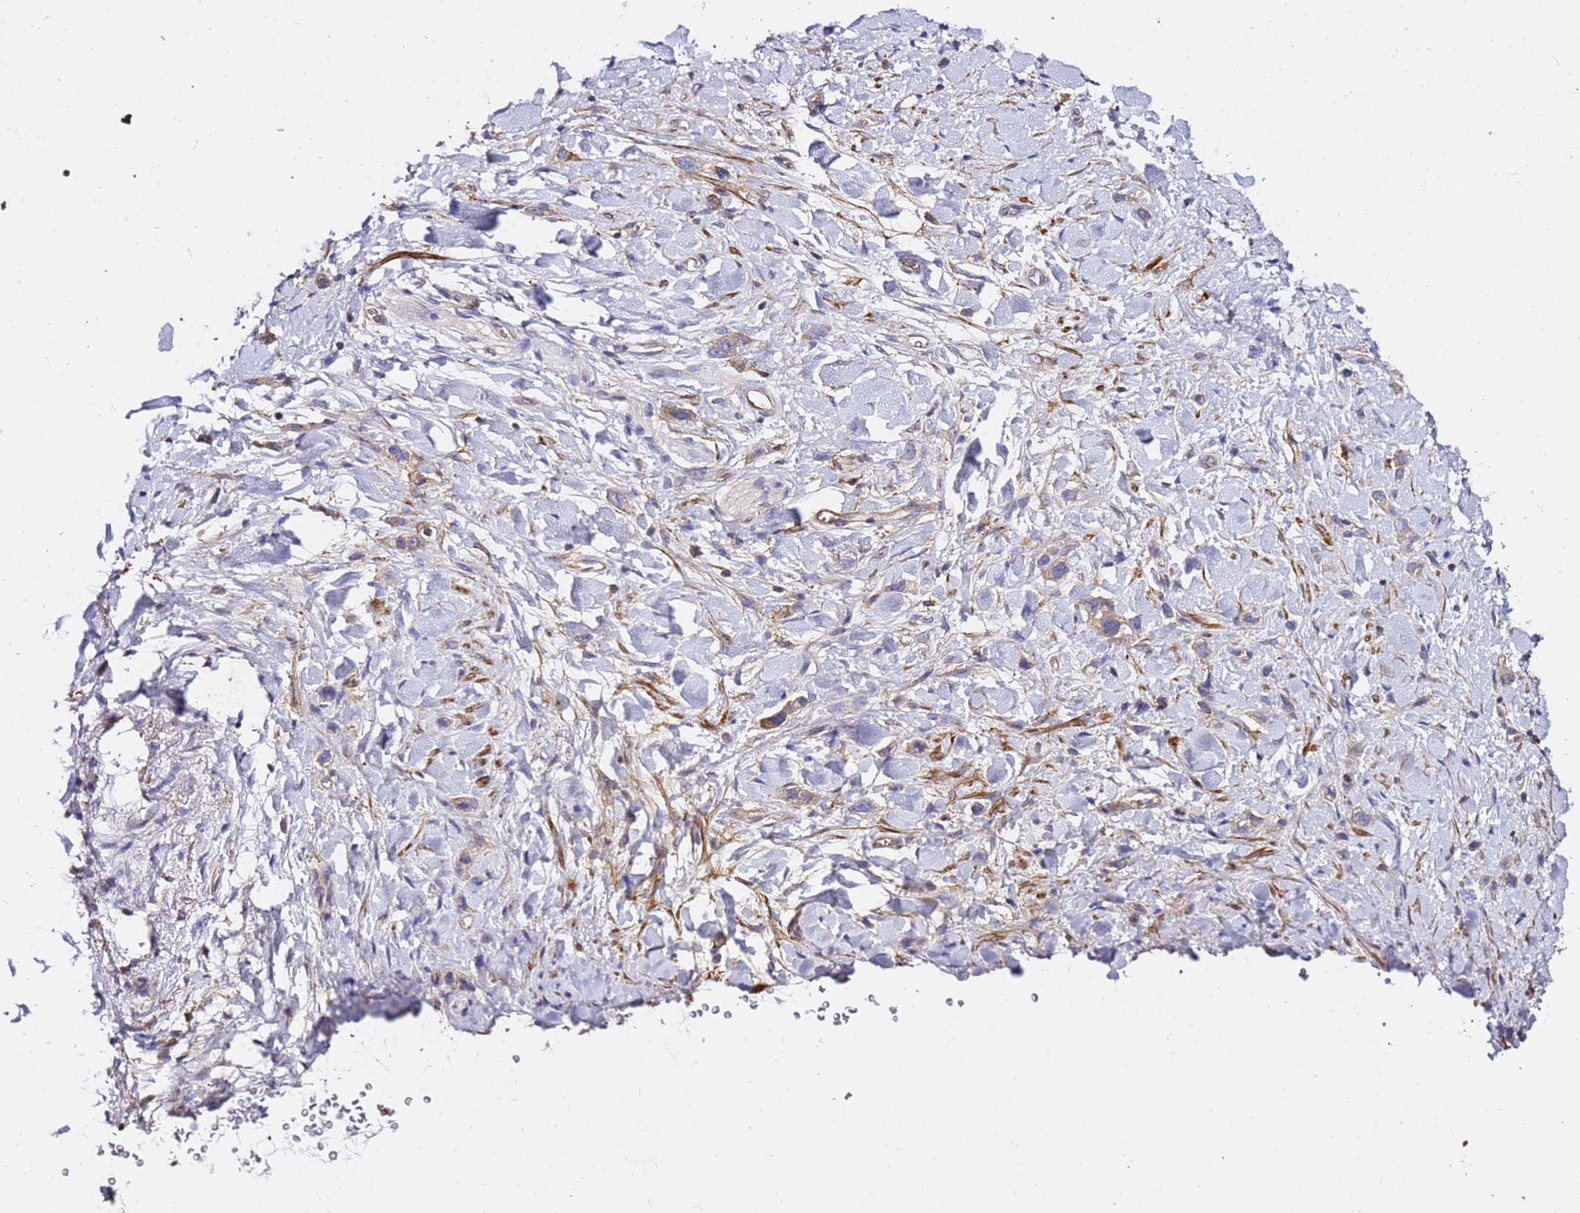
{"staining": {"intensity": "weak", "quantity": "<25%", "location": "cytoplasmic/membranous"}, "tissue": "stomach cancer", "cell_type": "Tumor cells", "image_type": "cancer", "snomed": [{"axis": "morphology", "description": "Adenocarcinoma, NOS"}, {"axis": "topography", "description": "Stomach"}], "caption": "Immunohistochemistry (IHC) of stomach adenocarcinoma shows no positivity in tumor cells.", "gene": "ZFP36L2", "patient": {"sex": "female", "age": 65}}